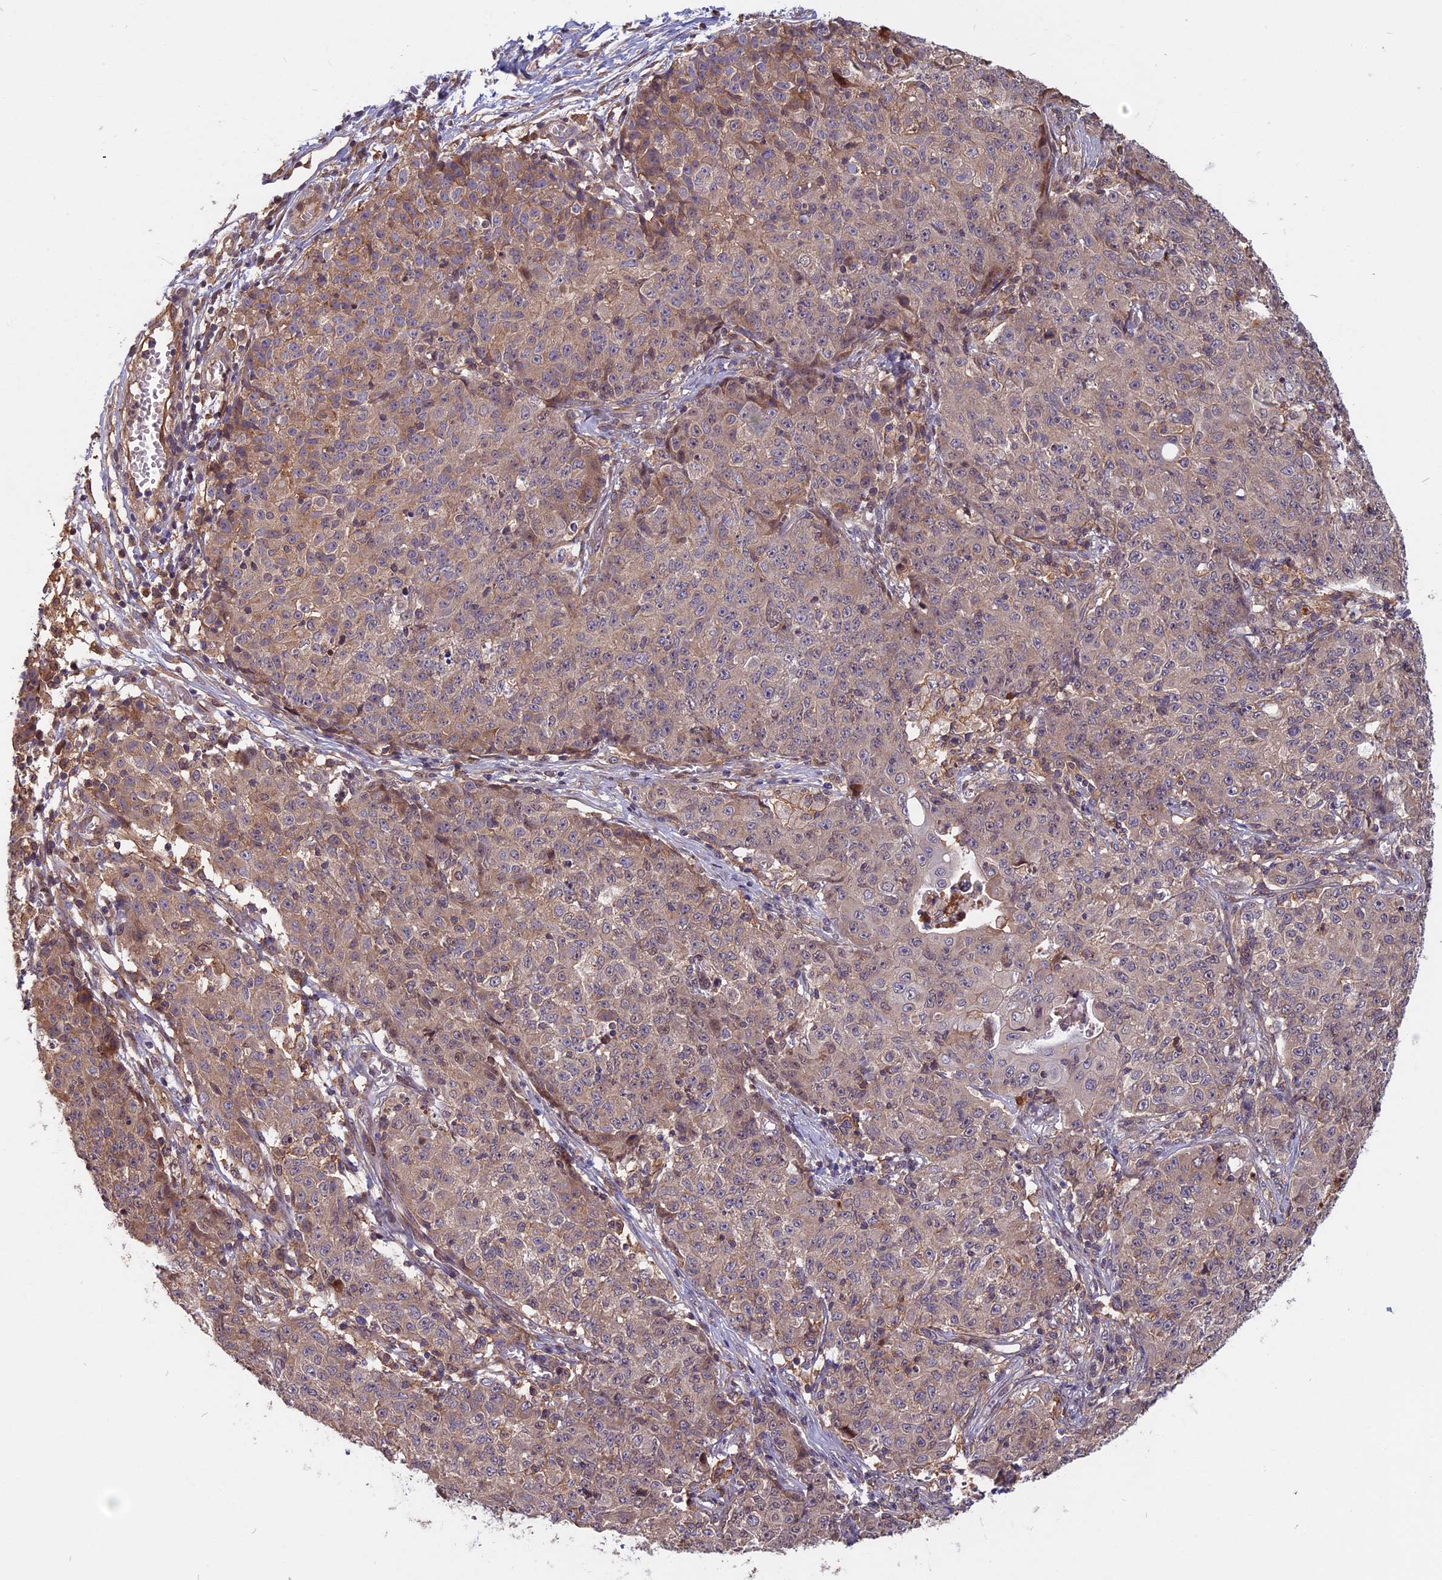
{"staining": {"intensity": "weak", "quantity": "25%-75%", "location": "cytoplasmic/membranous"}, "tissue": "ovarian cancer", "cell_type": "Tumor cells", "image_type": "cancer", "snomed": [{"axis": "morphology", "description": "Carcinoma, endometroid"}, {"axis": "topography", "description": "Ovary"}], "caption": "The histopathology image demonstrates staining of ovarian cancer (endometroid carcinoma), revealing weak cytoplasmic/membranous protein staining (brown color) within tumor cells. (Brightfield microscopy of DAB IHC at high magnification).", "gene": "SPG11", "patient": {"sex": "female", "age": 42}}